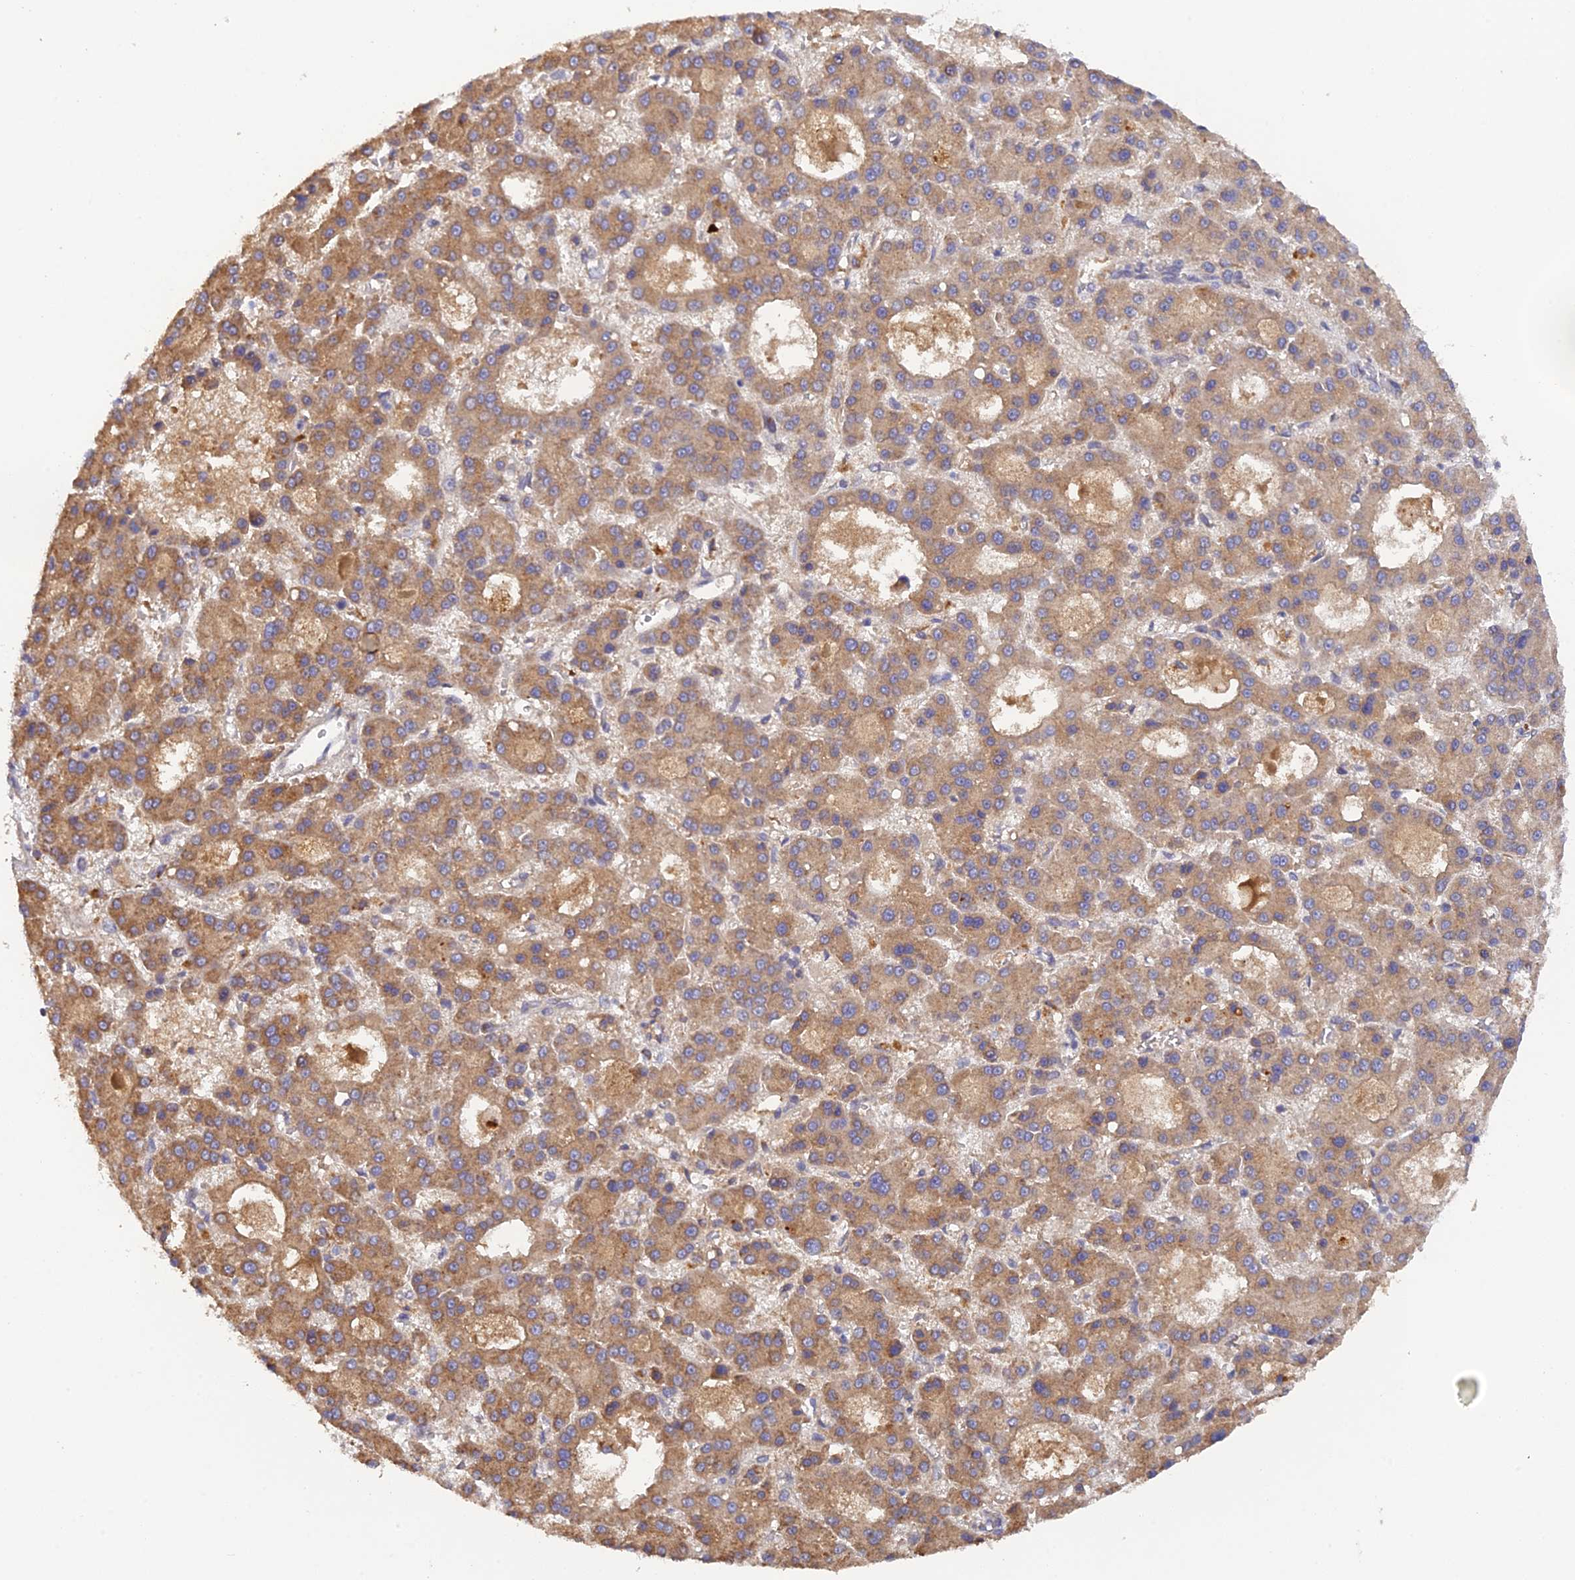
{"staining": {"intensity": "moderate", "quantity": ">75%", "location": "cytoplasmic/membranous"}, "tissue": "liver cancer", "cell_type": "Tumor cells", "image_type": "cancer", "snomed": [{"axis": "morphology", "description": "Carcinoma, Hepatocellular, NOS"}, {"axis": "topography", "description": "Liver"}], "caption": "Immunohistochemical staining of liver hepatocellular carcinoma shows moderate cytoplasmic/membranous protein staining in approximately >75% of tumor cells.", "gene": "P3H3", "patient": {"sex": "male", "age": 70}}